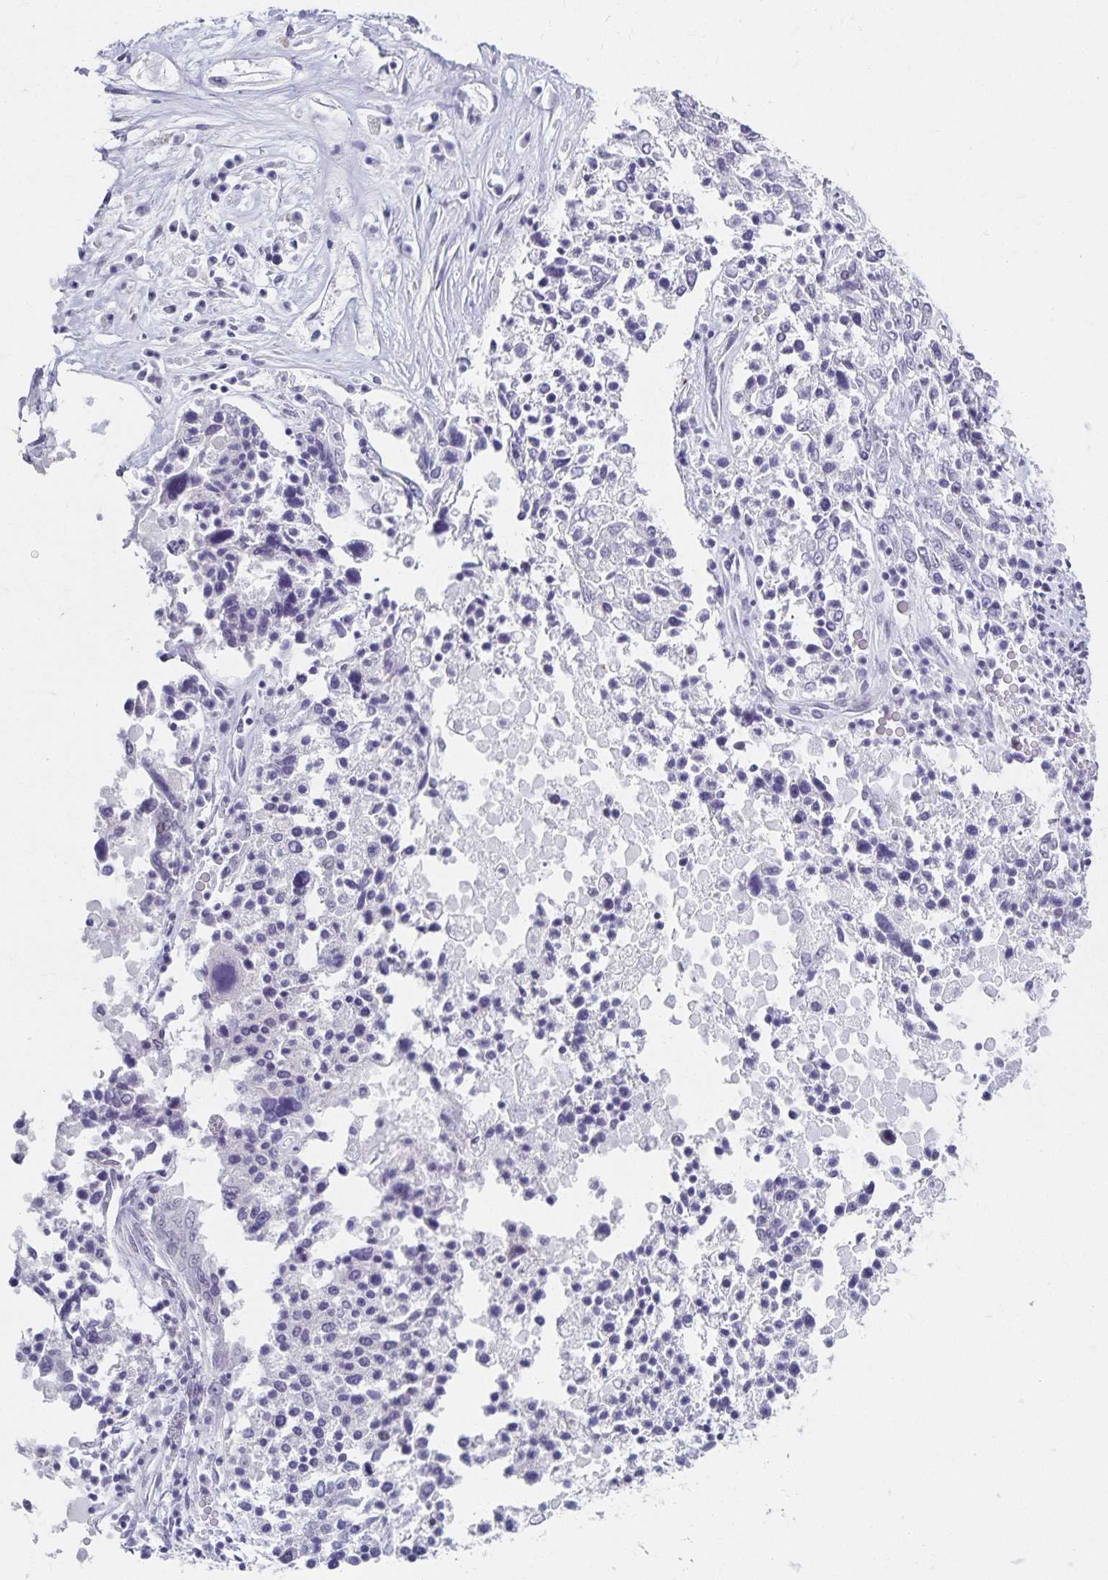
{"staining": {"intensity": "negative", "quantity": "none", "location": "none"}, "tissue": "ovarian cancer", "cell_type": "Tumor cells", "image_type": "cancer", "snomed": [{"axis": "morphology", "description": "Carcinoma, endometroid"}, {"axis": "topography", "description": "Ovary"}], "caption": "Immunohistochemical staining of ovarian cancer shows no significant positivity in tumor cells. Brightfield microscopy of immunohistochemistry stained with DAB (brown) and hematoxylin (blue), captured at high magnification.", "gene": "C20orf85", "patient": {"sex": "female", "age": 62}}